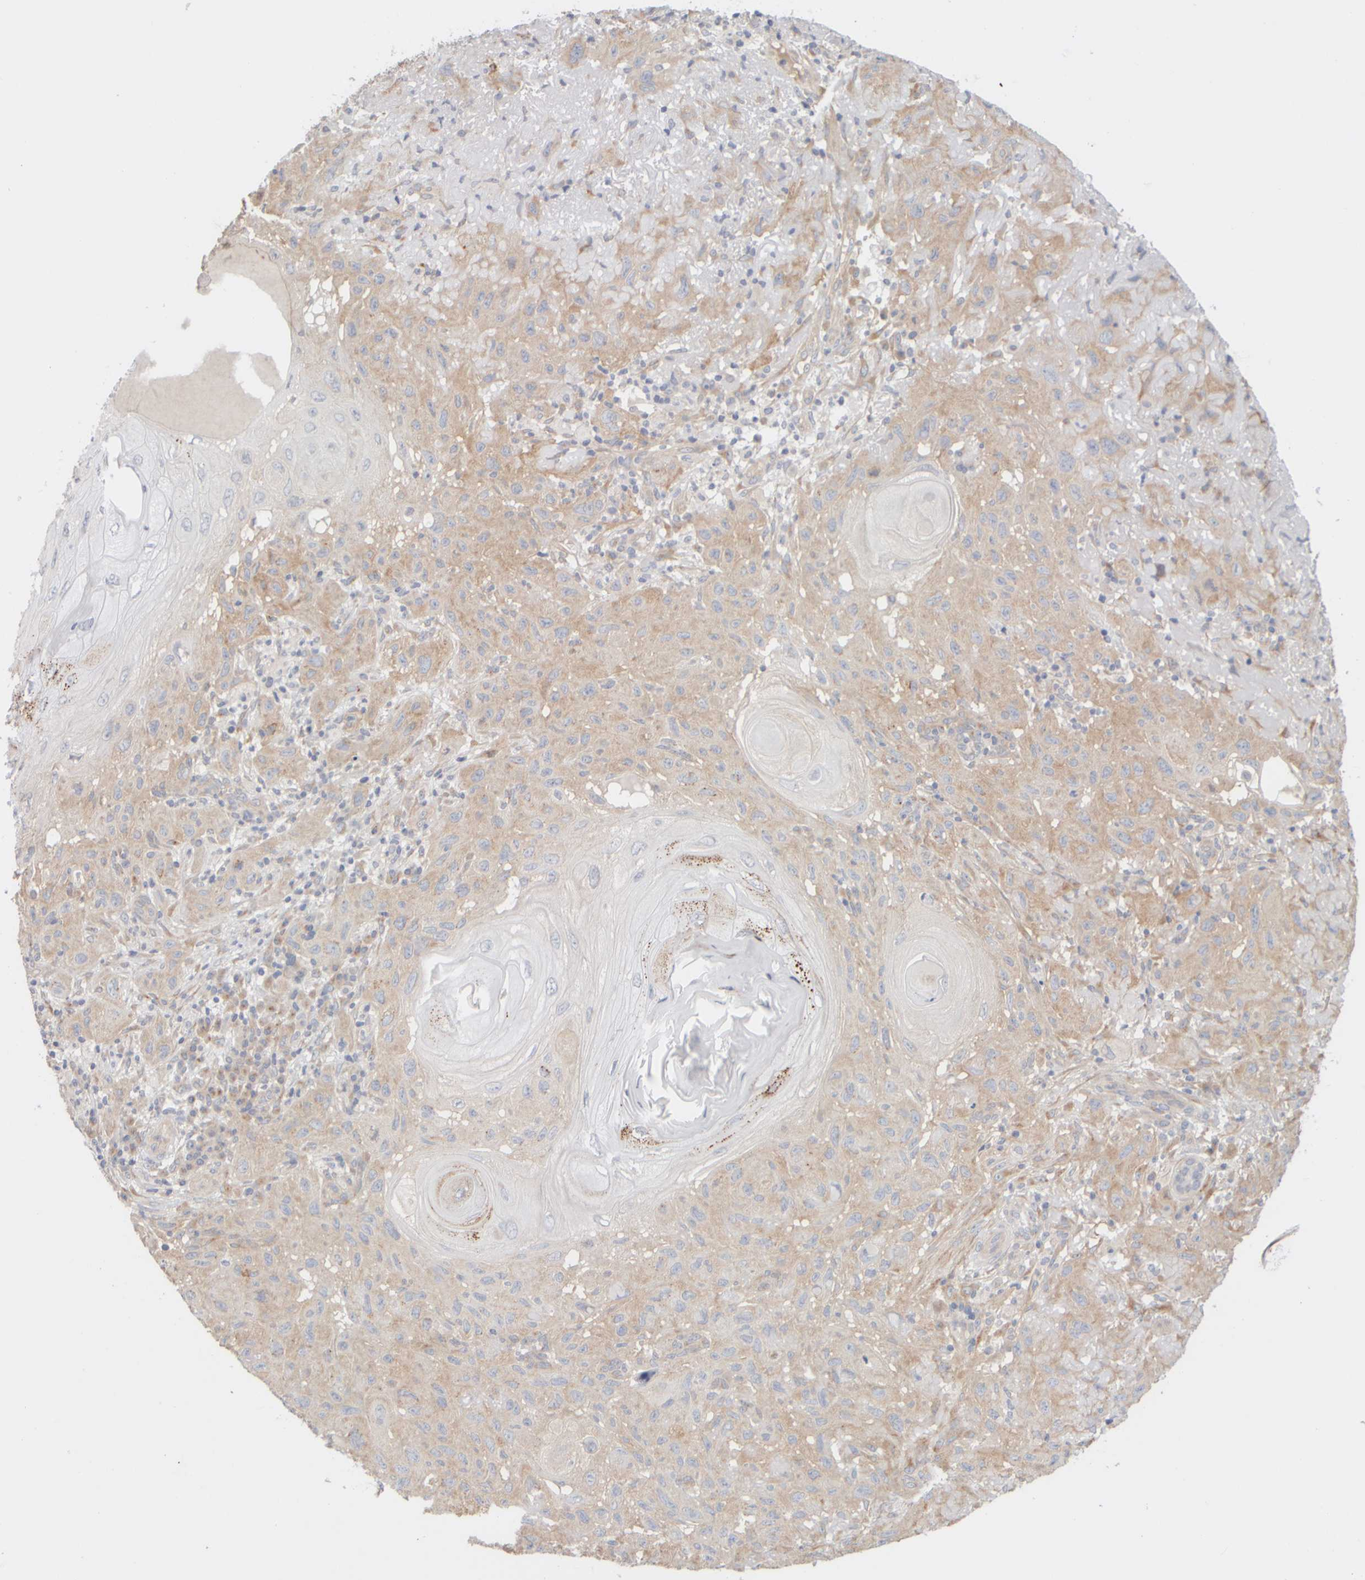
{"staining": {"intensity": "weak", "quantity": "25%-75%", "location": "cytoplasmic/membranous"}, "tissue": "skin cancer", "cell_type": "Tumor cells", "image_type": "cancer", "snomed": [{"axis": "morphology", "description": "Normal tissue, NOS"}, {"axis": "morphology", "description": "Squamous cell carcinoma, NOS"}, {"axis": "topography", "description": "Skin"}], "caption": "Tumor cells display low levels of weak cytoplasmic/membranous expression in approximately 25%-75% of cells in skin squamous cell carcinoma.", "gene": "GOPC", "patient": {"sex": "female", "age": 96}}